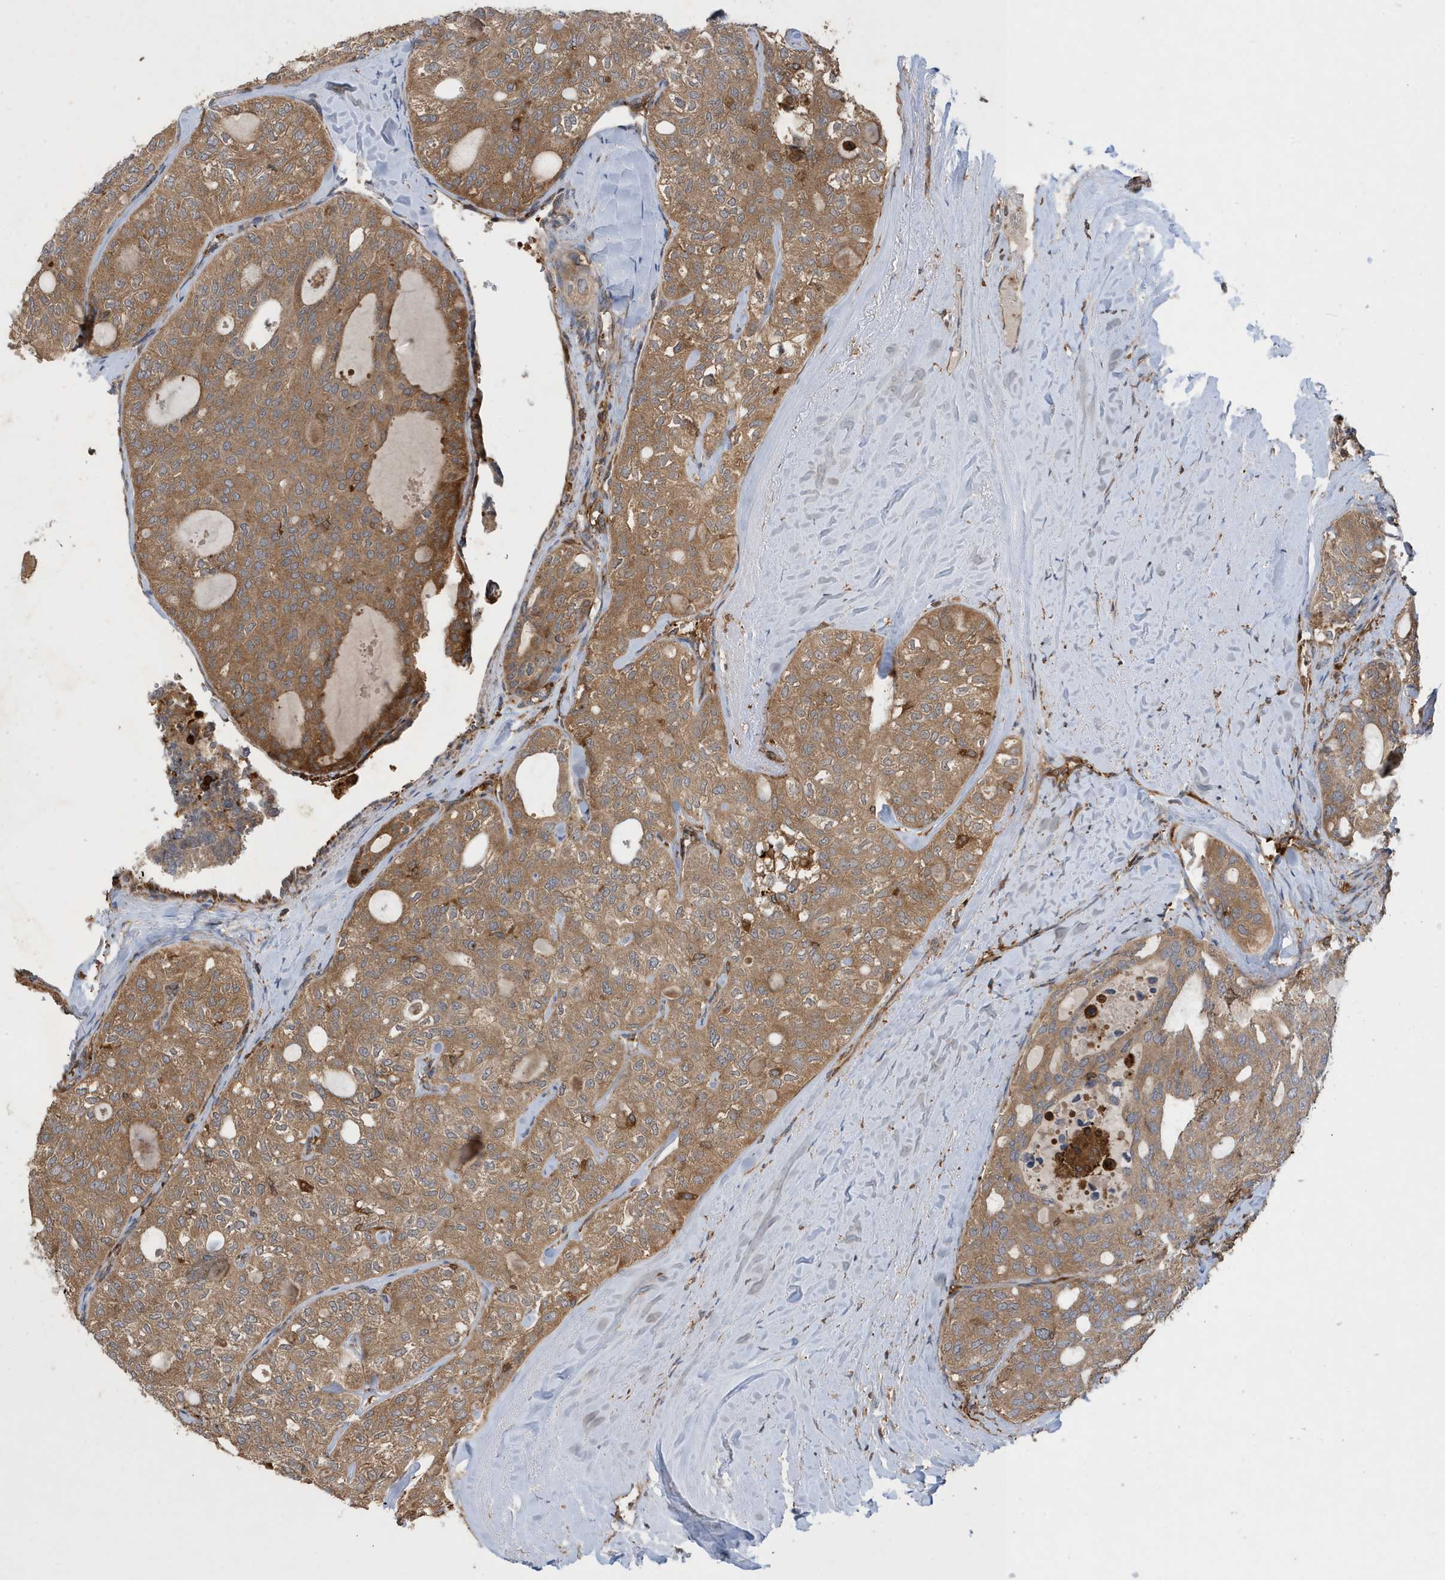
{"staining": {"intensity": "moderate", "quantity": ">75%", "location": "cytoplasmic/membranous"}, "tissue": "thyroid cancer", "cell_type": "Tumor cells", "image_type": "cancer", "snomed": [{"axis": "morphology", "description": "Follicular adenoma carcinoma, NOS"}, {"axis": "topography", "description": "Thyroid gland"}], "caption": "Moderate cytoplasmic/membranous positivity is appreciated in about >75% of tumor cells in thyroid cancer. (Stains: DAB (3,3'-diaminobenzidine) in brown, nuclei in blue, Microscopy: brightfield microscopy at high magnification).", "gene": "LAPTM4A", "patient": {"sex": "male", "age": 75}}